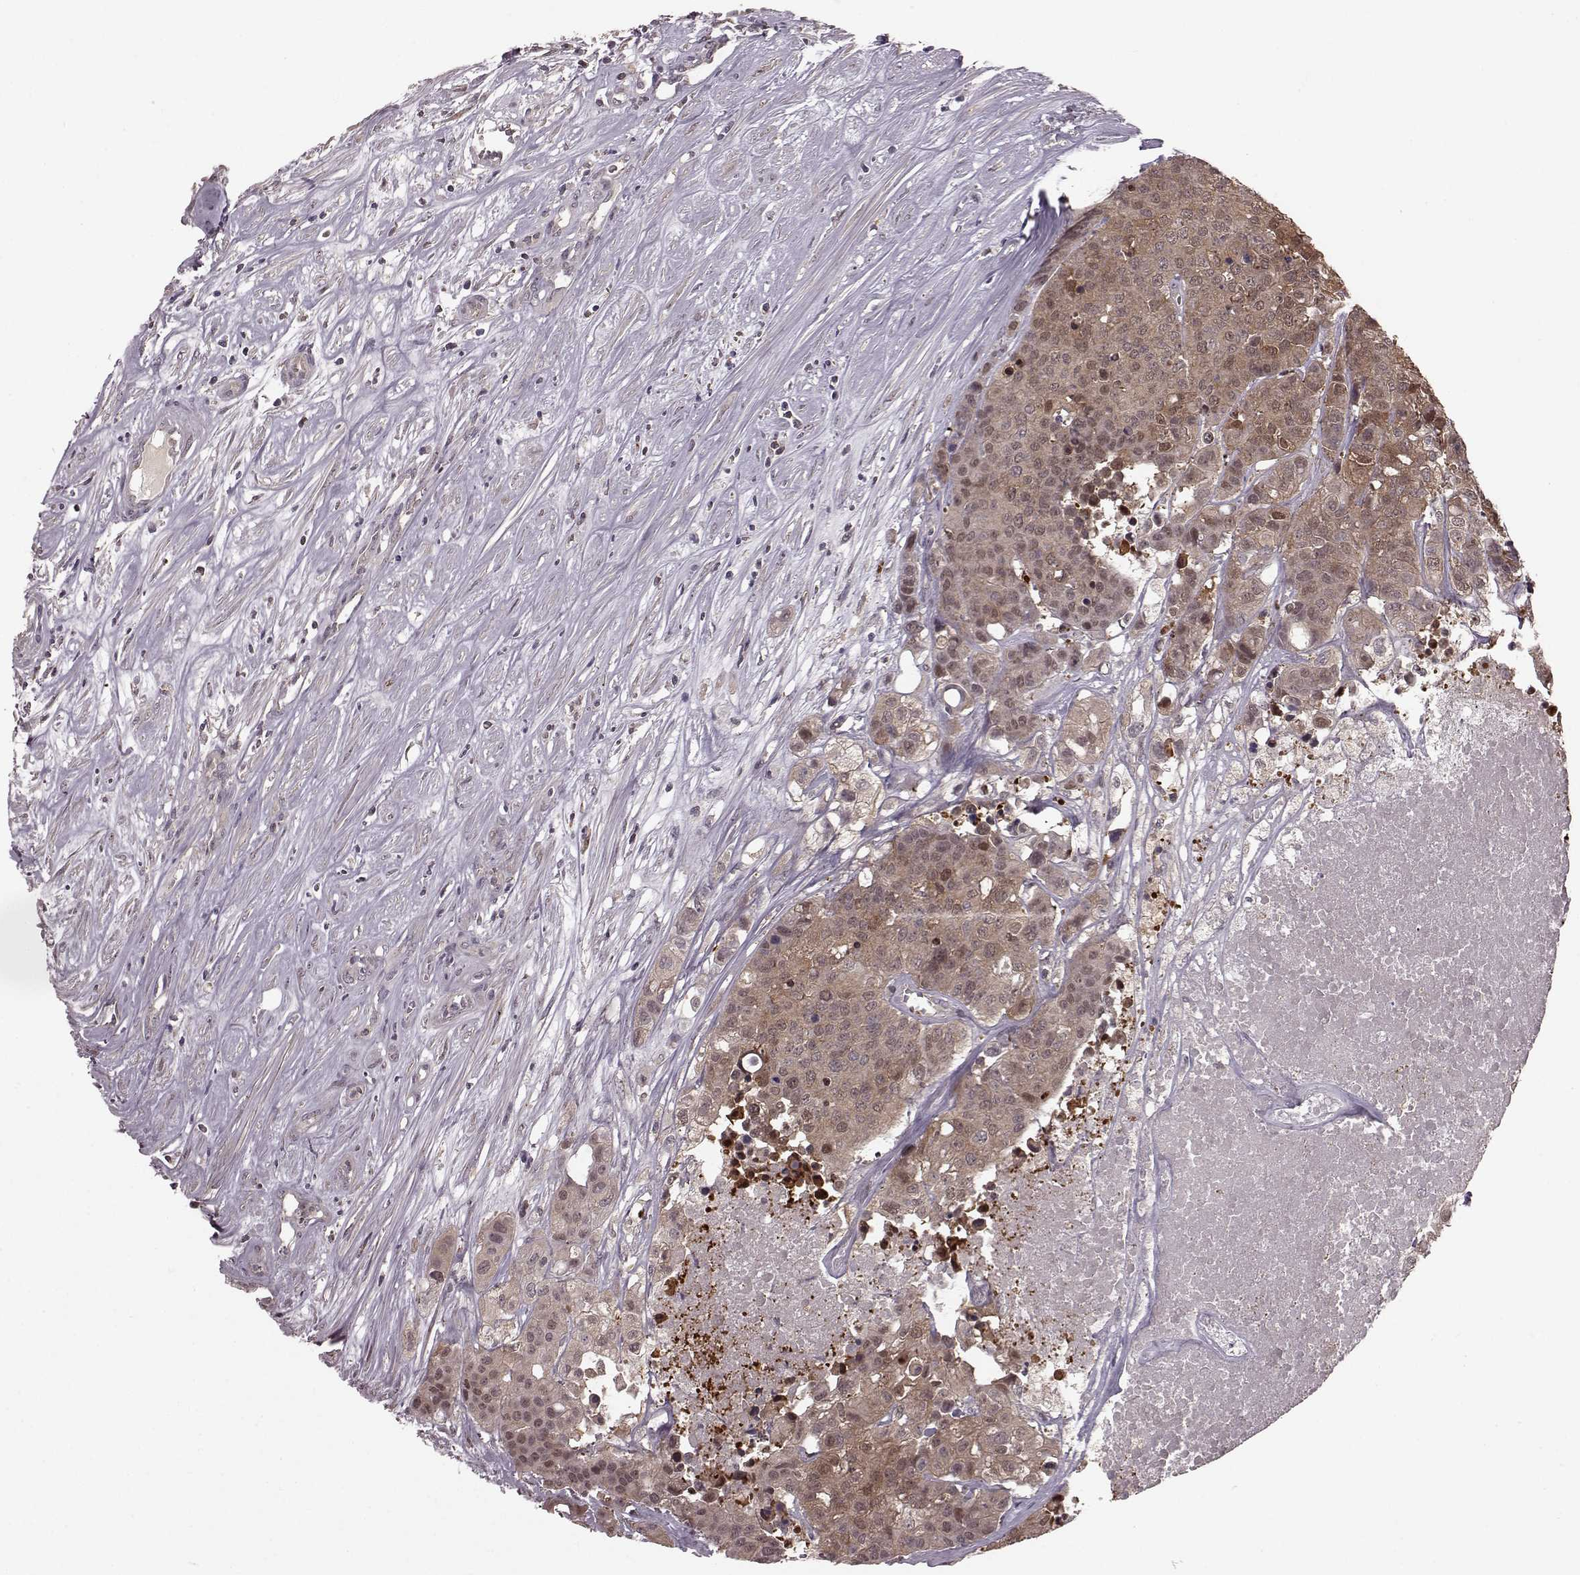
{"staining": {"intensity": "weak", "quantity": "25%-75%", "location": "cytoplasmic/membranous"}, "tissue": "carcinoid", "cell_type": "Tumor cells", "image_type": "cancer", "snomed": [{"axis": "morphology", "description": "Carcinoid, malignant, NOS"}, {"axis": "topography", "description": "Colon"}], "caption": "Carcinoid (malignant) tissue displays weak cytoplasmic/membranous staining in approximately 25%-75% of tumor cells", "gene": "GSS", "patient": {"sex": "male", "age": 81}}